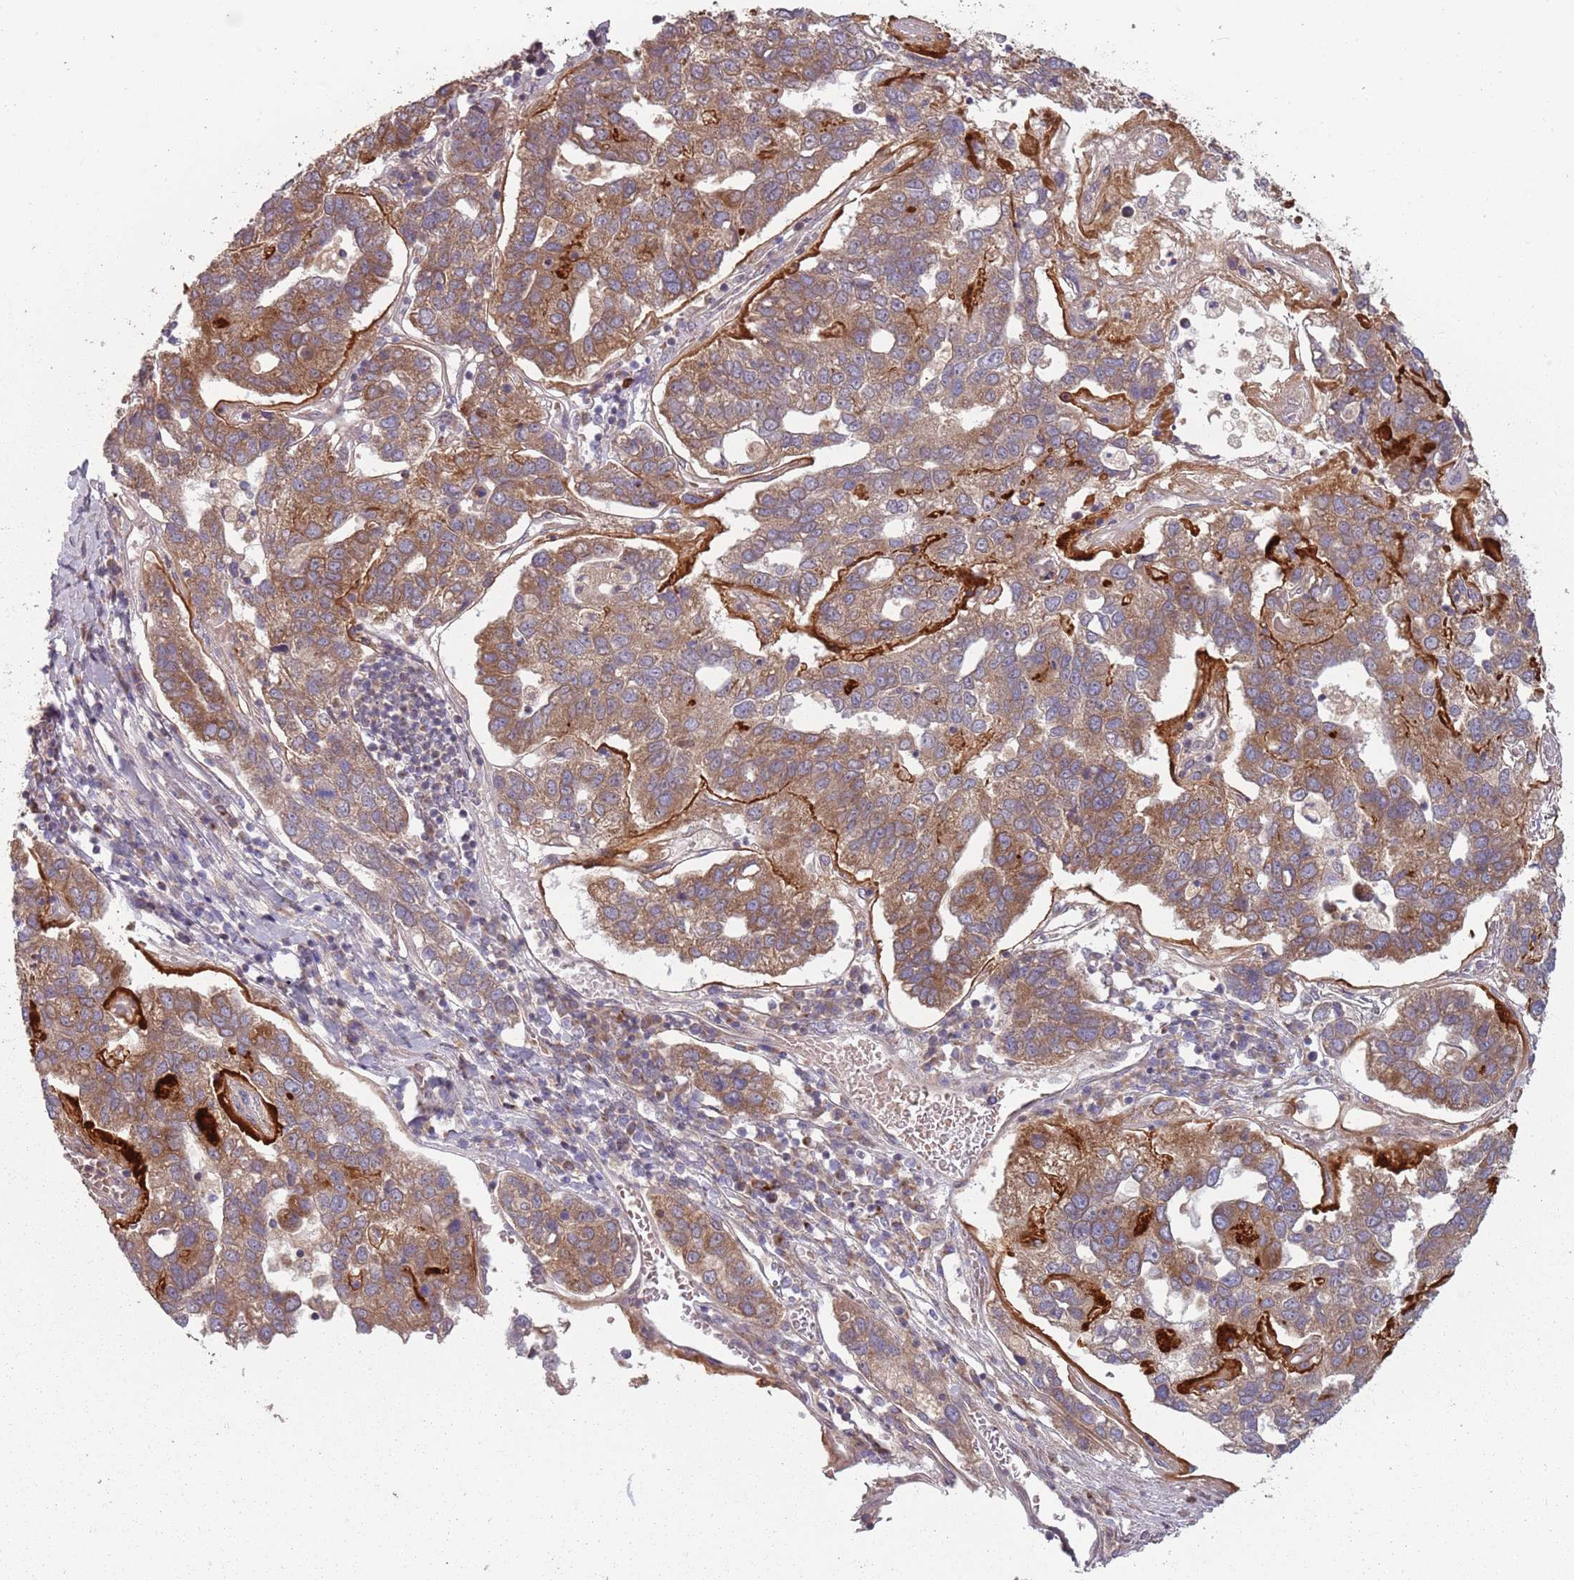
{"staining": {"intensity": "moderate", "quantity": ">75%", "location": "cytoplasmic/membranous"}, "tissue": "pancreatic cancer", "cell_type": "Tumor cells", "image_type": "cancer", "snomed": [{"axis": "morphology", "description": "Adenocarcinoma, NOS"}, {"axis": "topography", "description": "Pancreas"}], "caption": "A medium amount of moderate cytoplasmic/membranous expression is seen in about >75% of tumor cells in pancreatic cancer (adenocarcinoma) tissue.", "gene": "PLD6", "patient": {"sex": "female", "age": 61}}